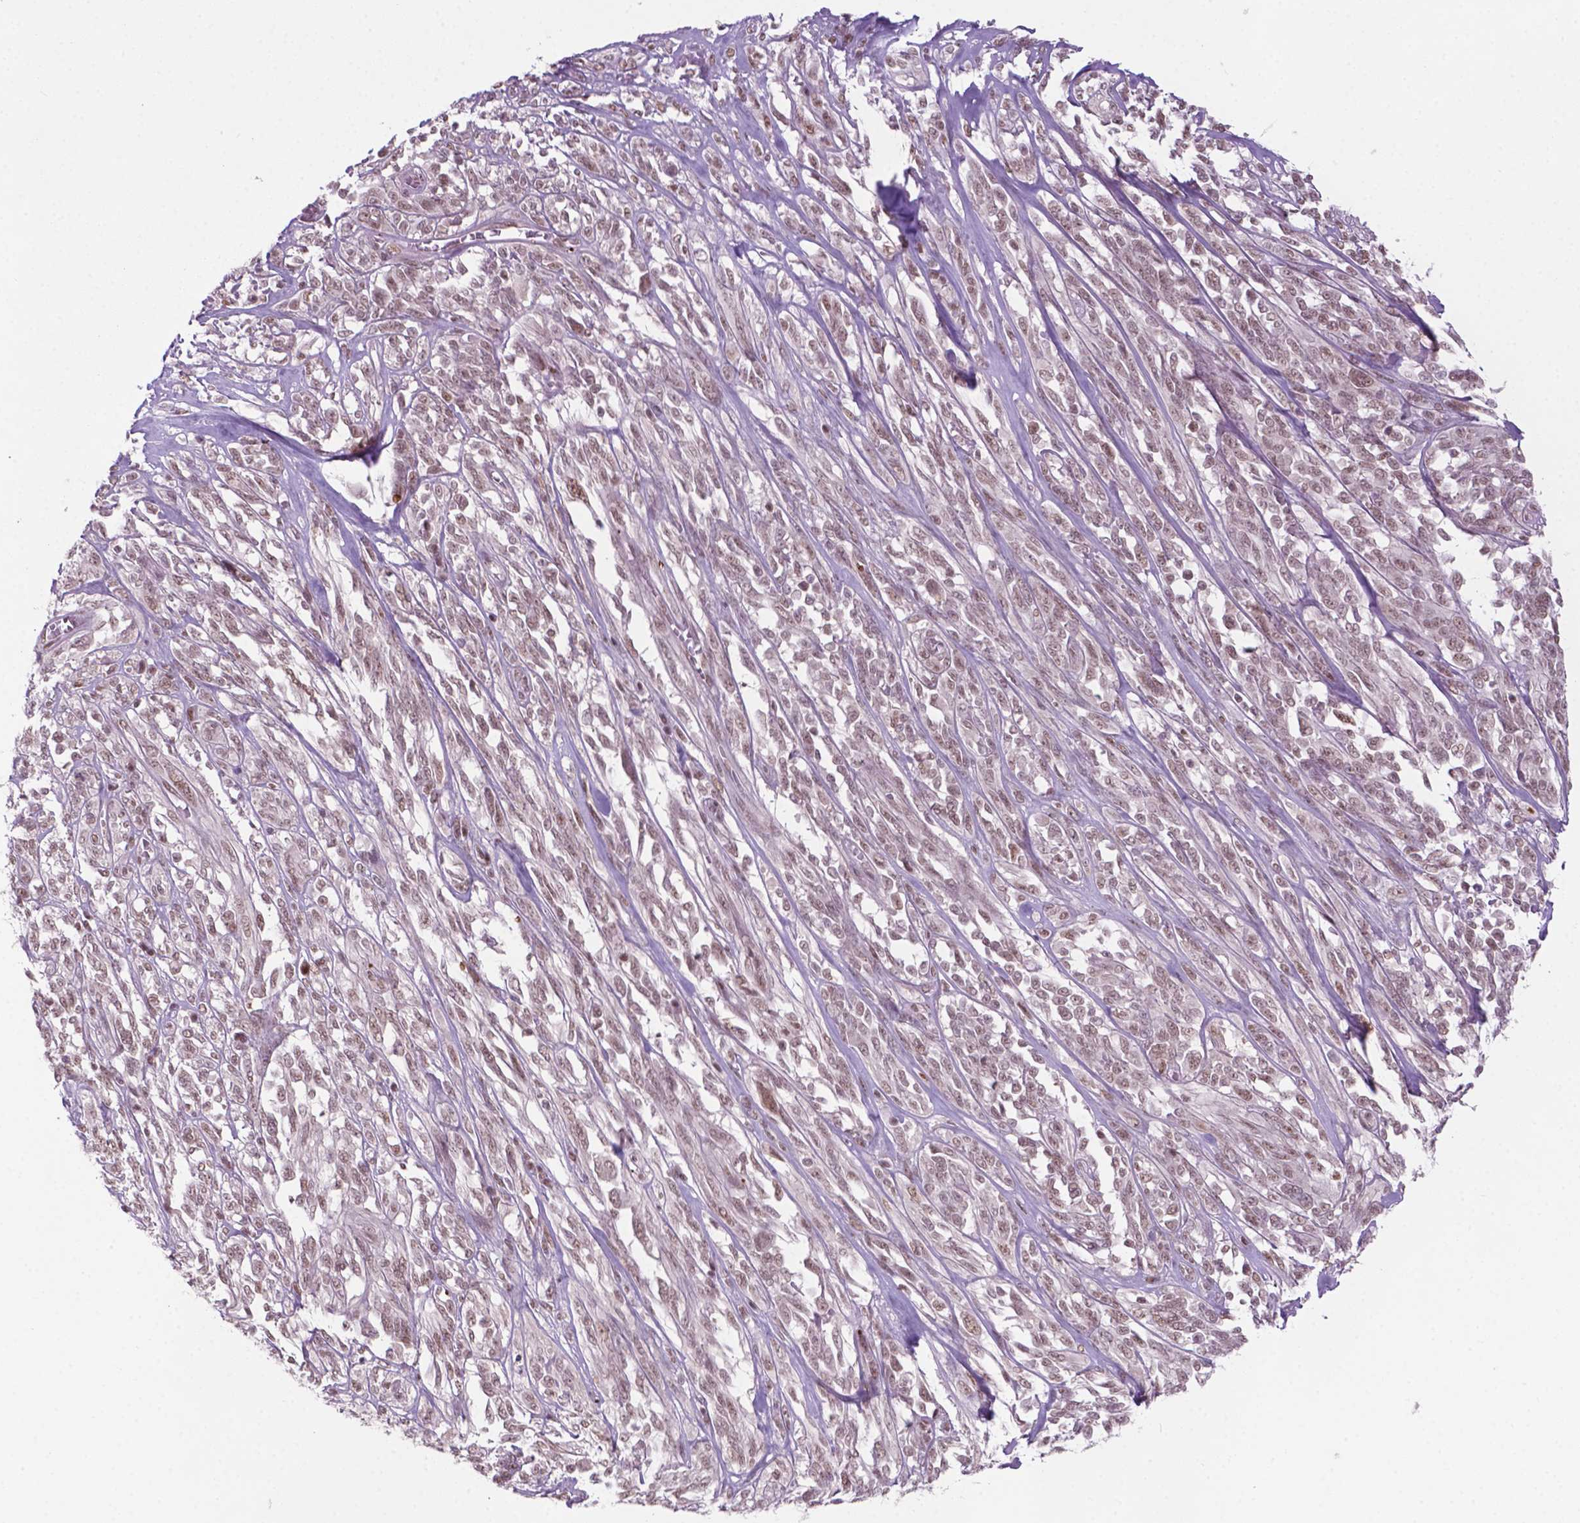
{"staining": {"intensity": "moderate", "quantity": ">75%", "location": "nuclear"}, "tissue": "melanoma", "cell_type": "Tumor cells", "image_type": "cancer", "snomed": [{"axis": "morphology", "description": "Malignant melanoma, NOS"}, {"axis": "topography", "description": "Skin"}], "caption": "Immunohistochemical staining of human malignant melanoma shows moderate nuclear protein expression in approximately >75% of tumor cells.", "gene": "PHAX", "patient": {"sex": "female", "age": 91}}